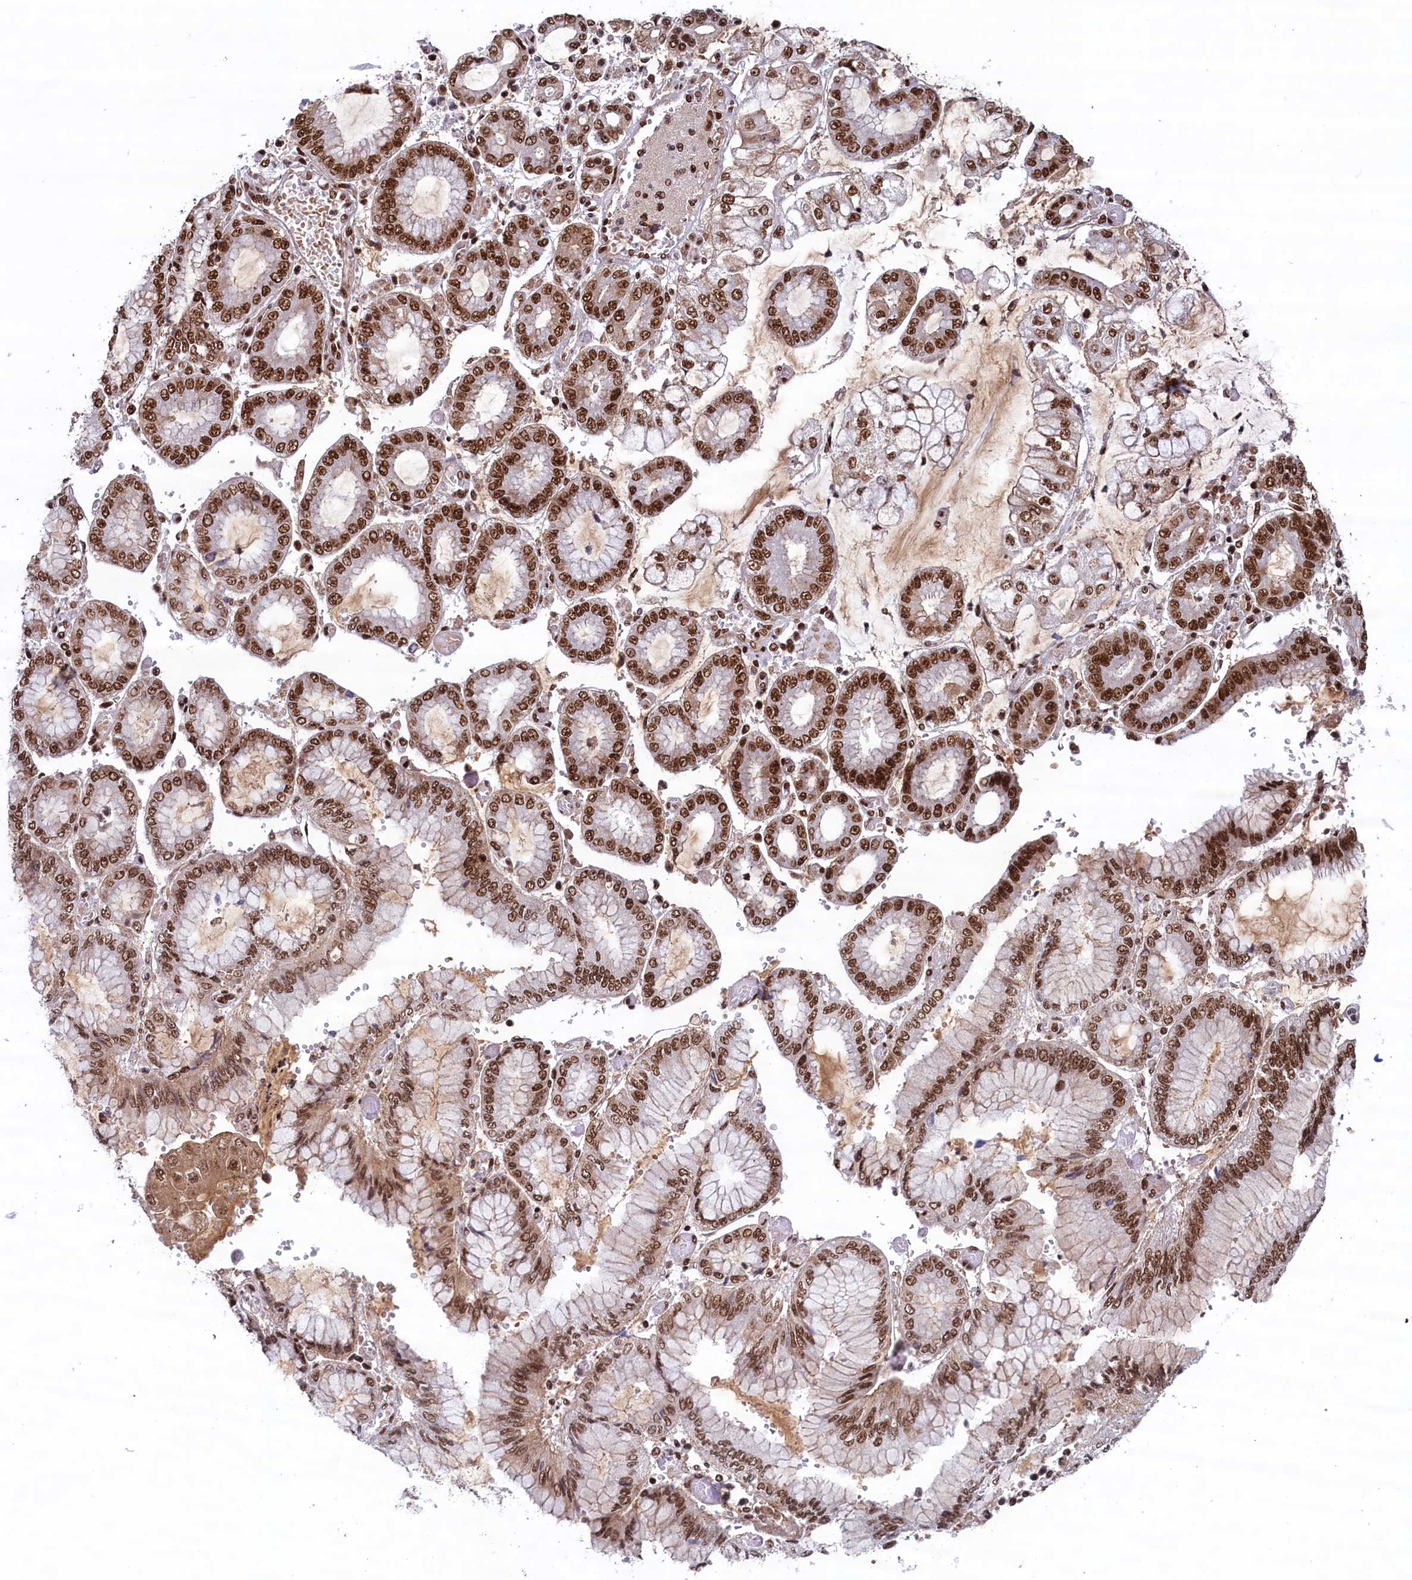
{"staining": {"intensity": "strong", "quantity": ">75%", "location": "nuclear"}, "tissue": "stomach cancer", "cell_type": "Tumor cells", "image_type": "cancer", "snomed": [{"axis": "morphology", "description": "Adenocarcinoma, NOS"}, {"axis": "topography", "description": "Stomach"}], "caption": "Protein staining exhibits strong nuclear staining in about >75% of tumor cells in stomach adenocarcinoma.", "gene": "ZC3H18", "patient": {"sex": "male", "age": 76}}